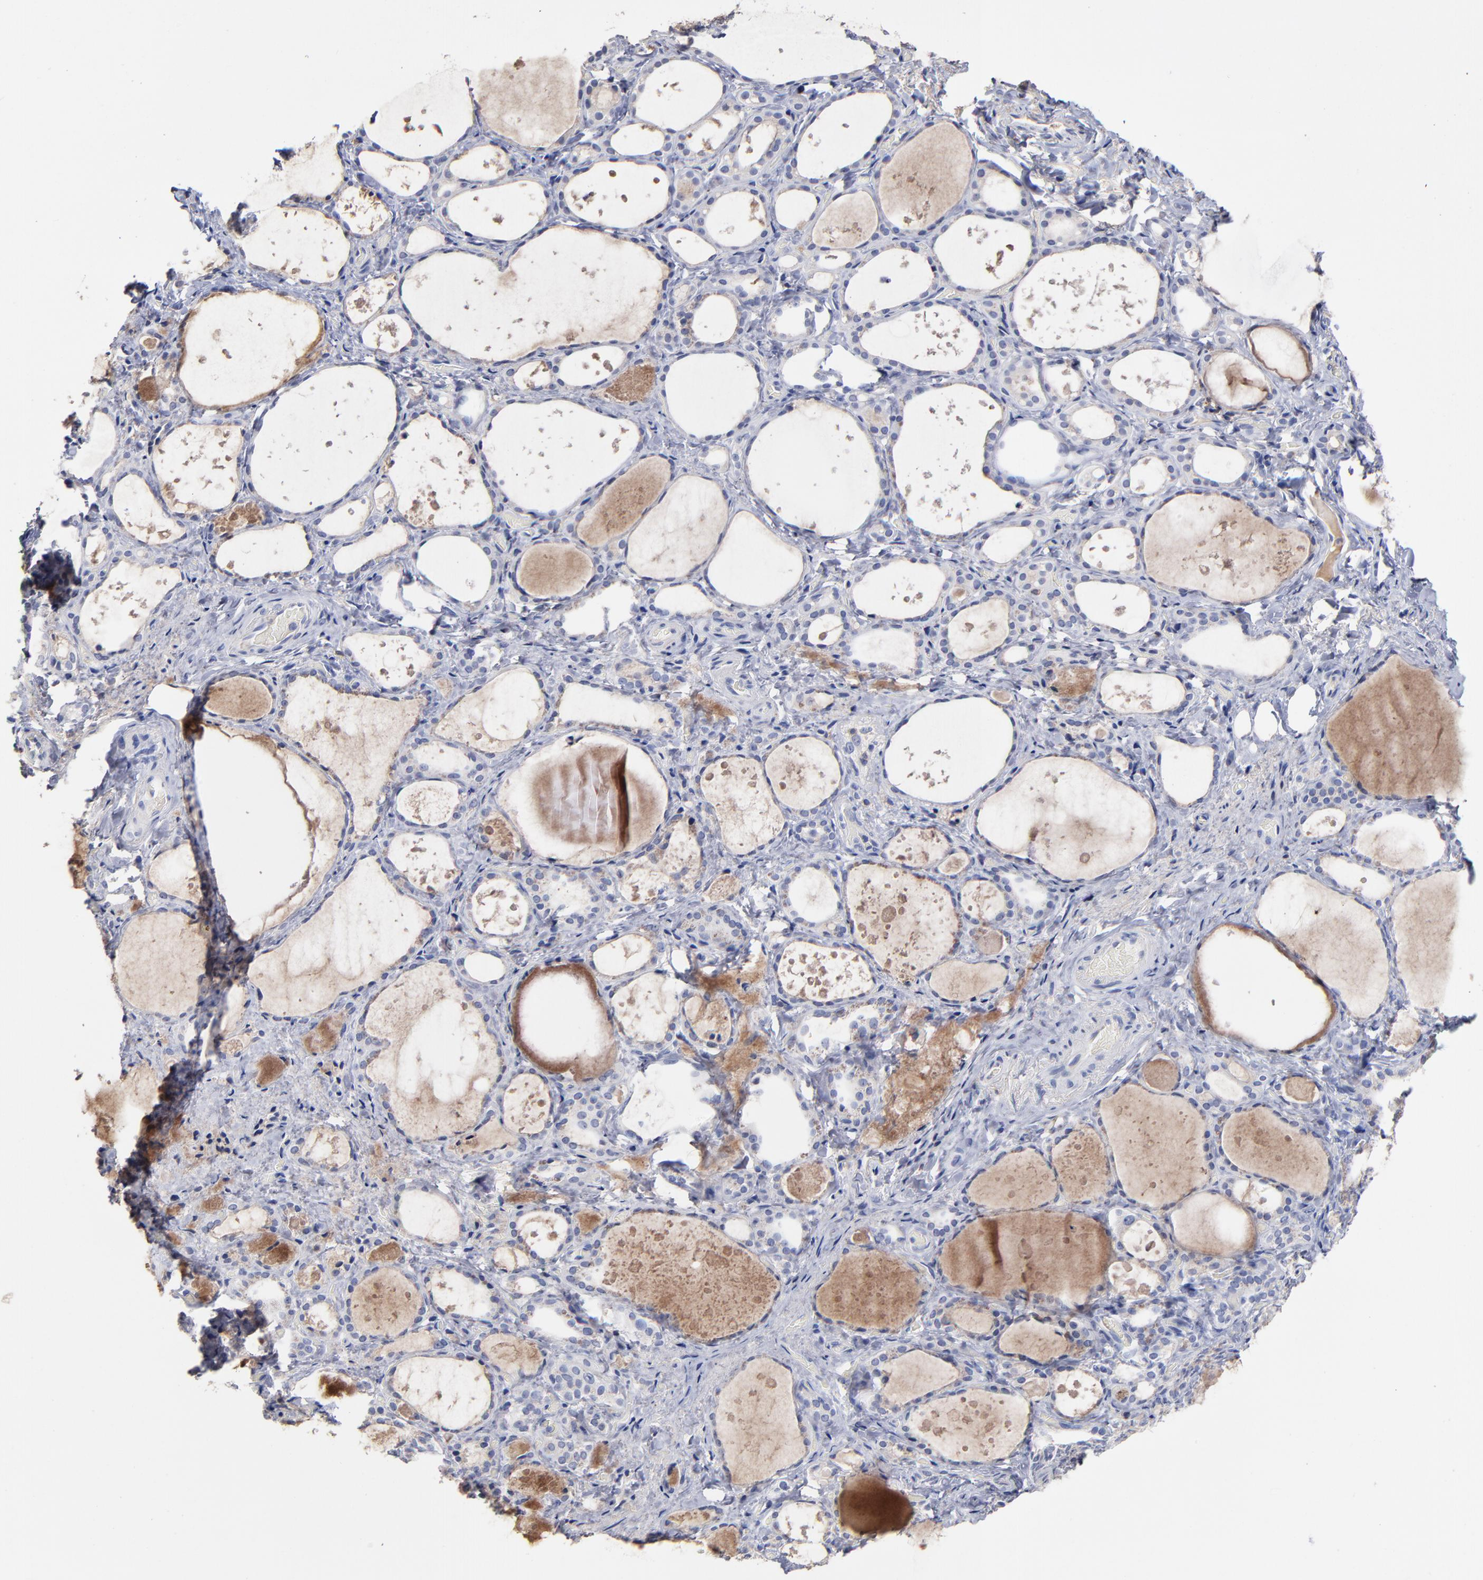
{"staining": {"intensity": "negative", "quantity": "none", "location": "none"}, "tissue": "thyroid gland", "cell_type": "Glandular cells", "image_type": "normal", "snomed": [{"axis": "morphology", "description": "Normal tissue, NOS"}, {"axis": "topography", "description": "Thyroid gland"}], "caption": "DAB immunohistochemical staining of normal human thyroid gland demonstrates no significant staining in glandular cells.", "gene": "TRAT1", "patient": {"sex": "female", "age": 75}}